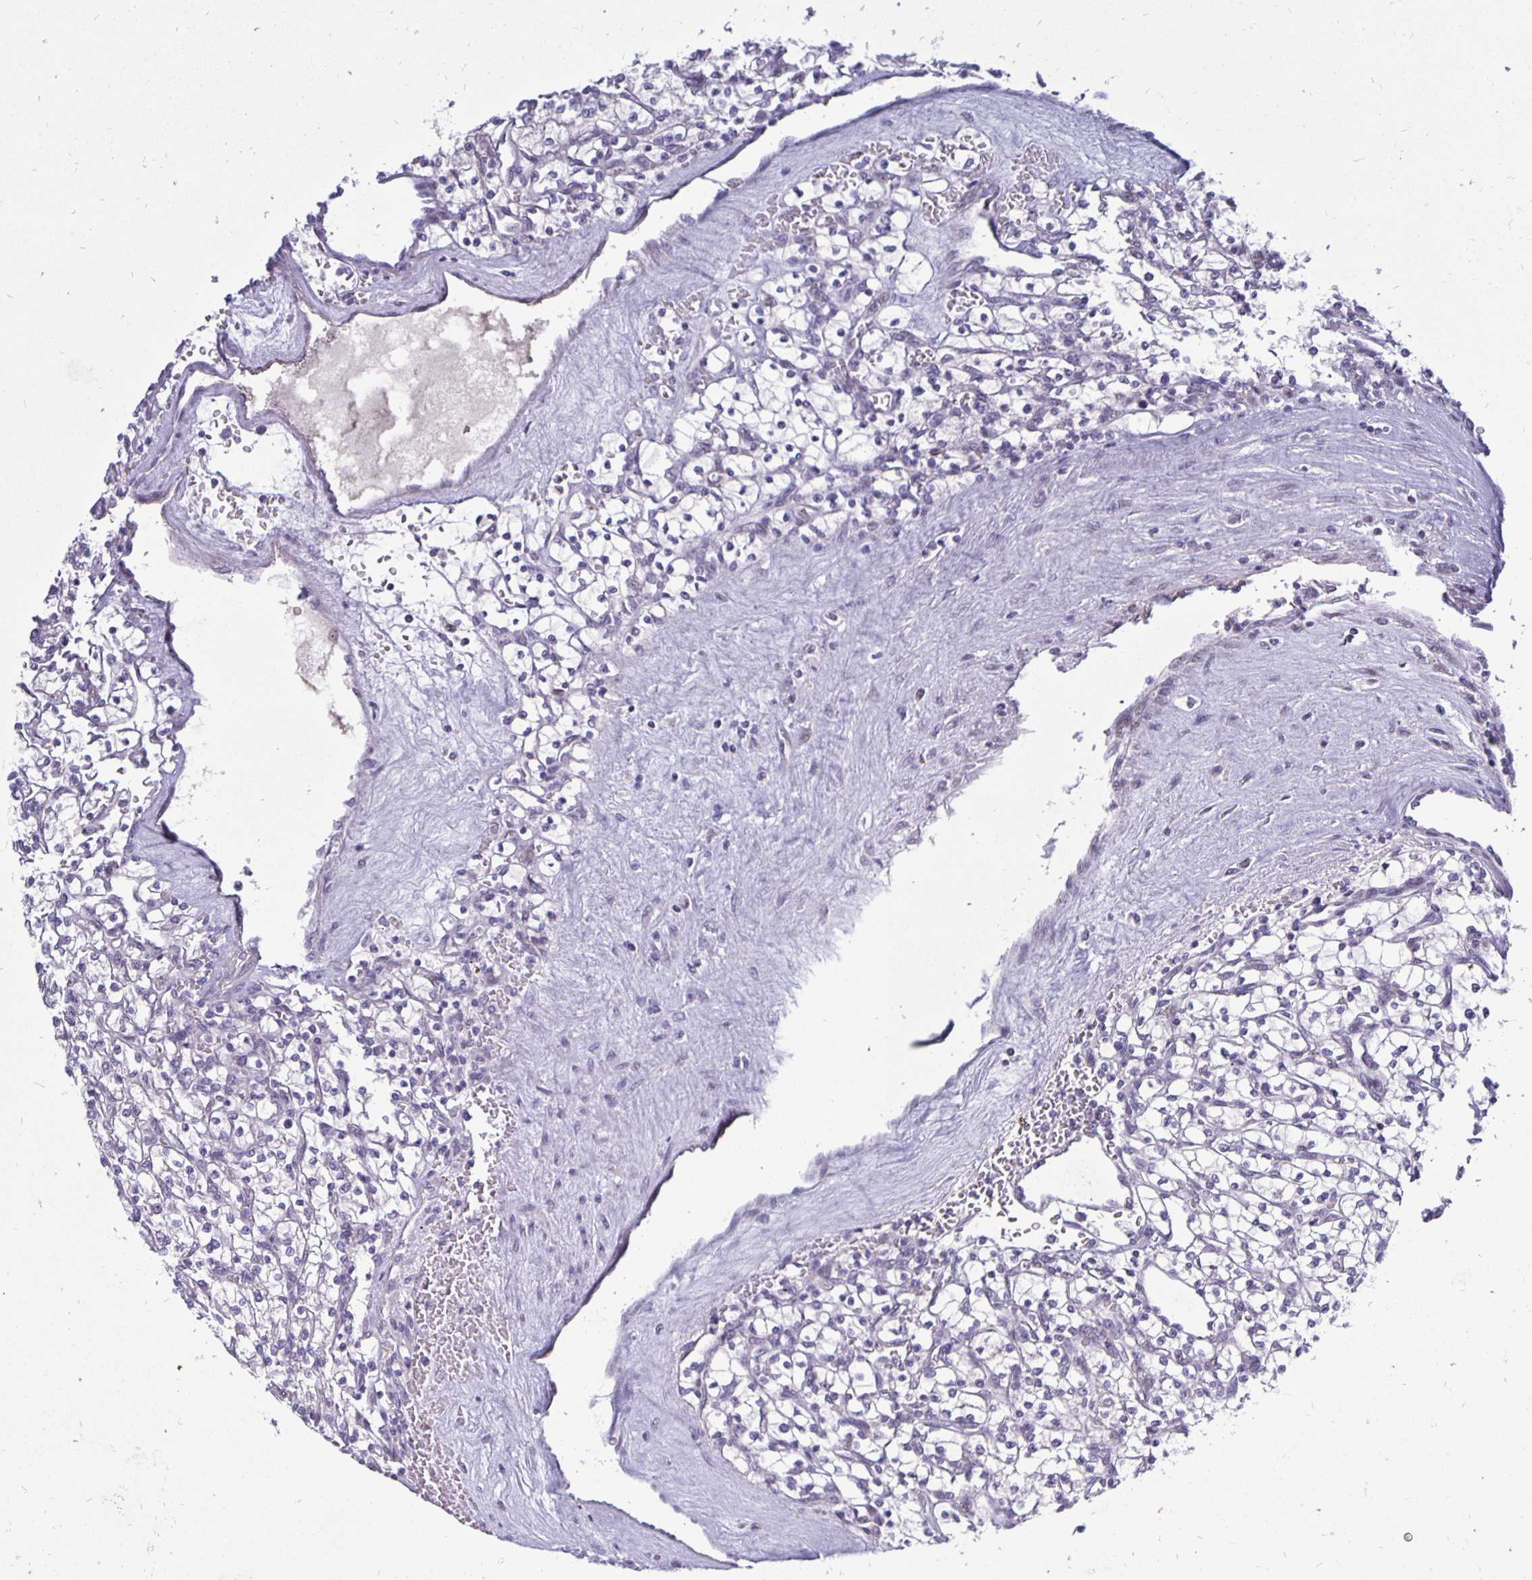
{"staining": {"intensity": "negative", "quantity": "none", "location": "none"}, "tissue": "renal cancer", "cell_type": "Tumor cells", "image_type": "cancer", "snomed": [{"axis": "morphology", "description": "Adenocarcinoma, NOS"}, {"axis": "topography", "description": "Kidney"}], "caption": "Histopathology image shows no significant protein positivity in tumor cells of renal cancer.", "gene": "ERBB2", "patient": {"sex": "female", "age": 64}}